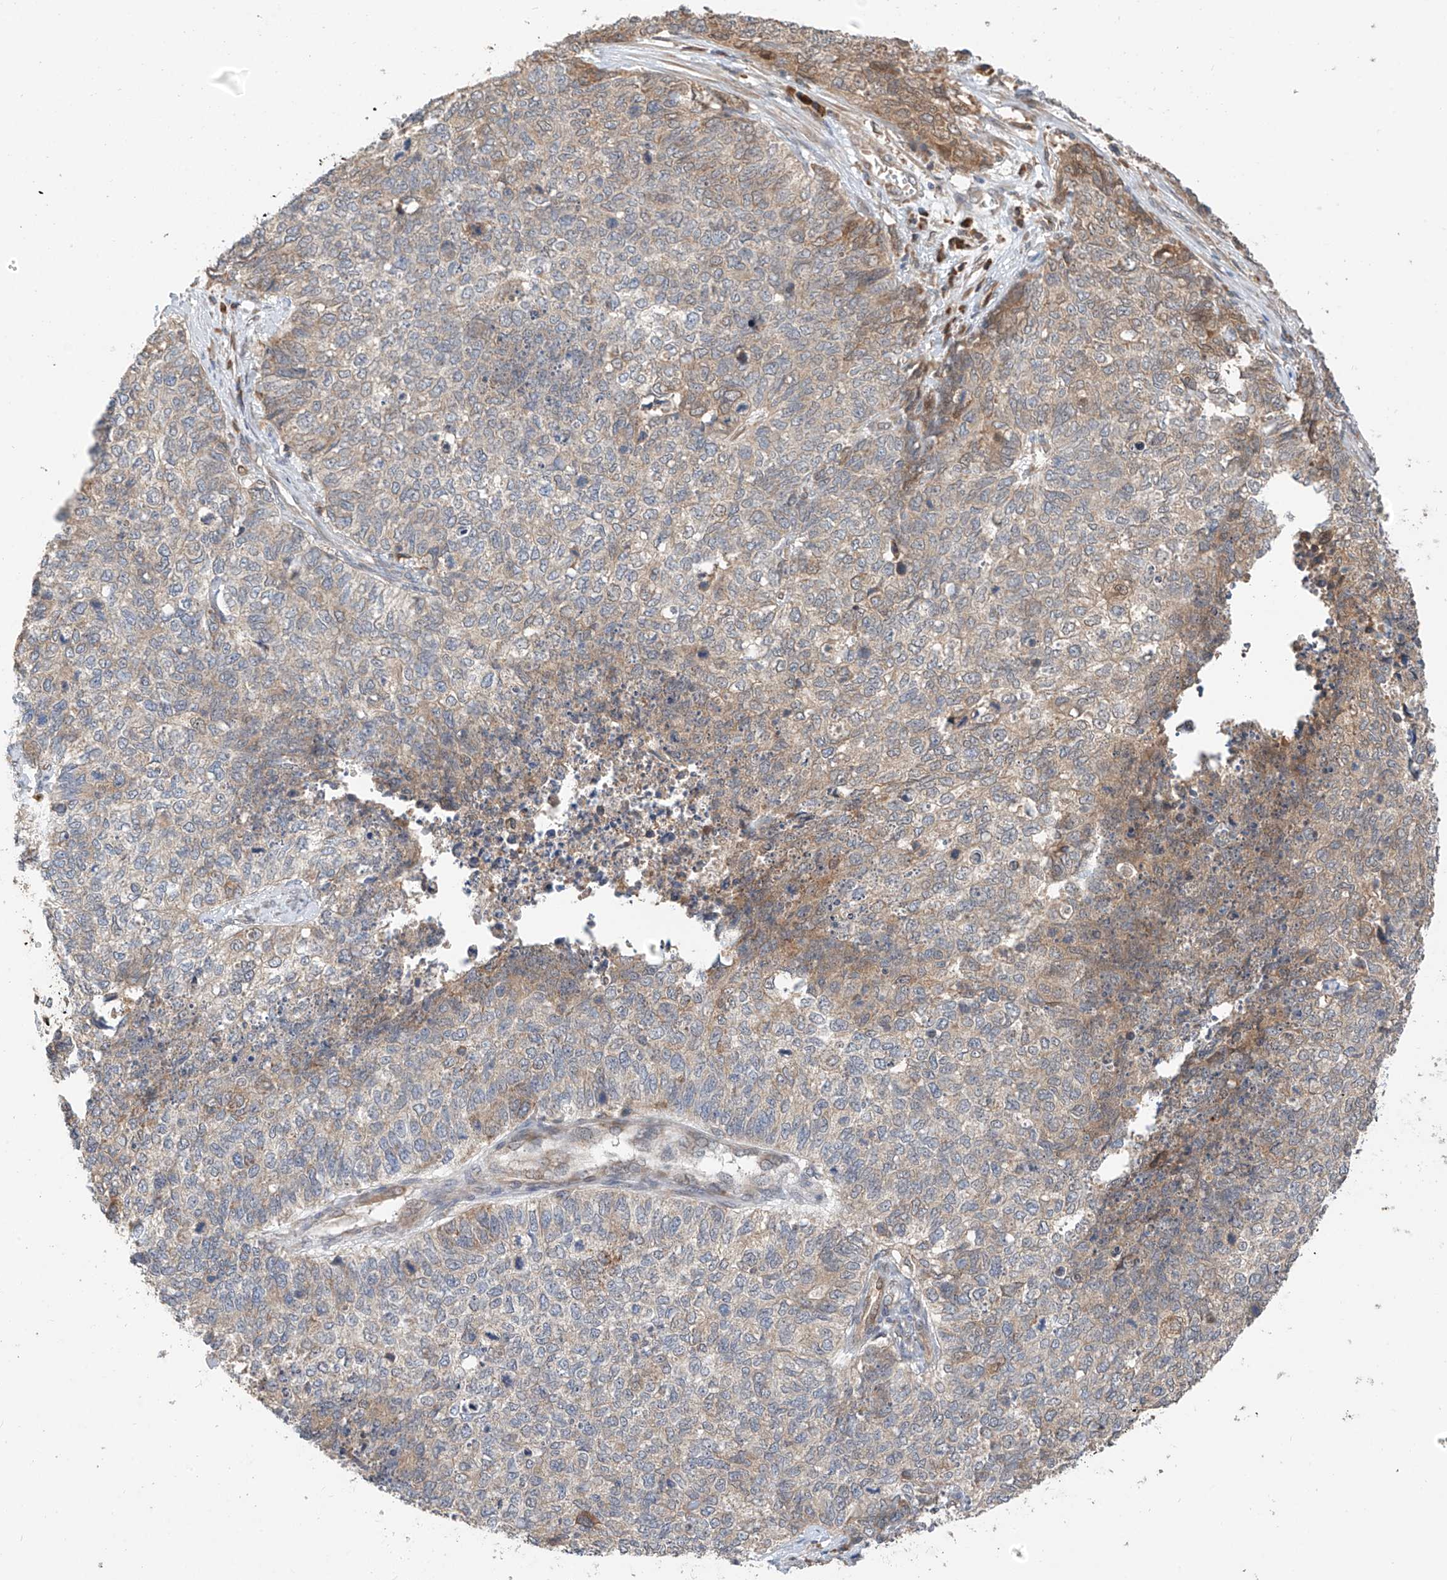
{"staining": {"intensity": "moderate", "quantity": "<25%", "location": "cytoplasmic/membranous"}, "tissue": "cervical cancer", "cell_type": "Tumor cells", "image_type": "cancer", "snomed": [{"axis": "morphology", "description": "Squamous cell carcinoma, NOS"}, {"axis": "topography", "description": "Cervix"}], "caption": "Protein expression by immunohistochemistry exhibits moderate cytoplasmic/membranous expression in approximately <25% of tumor cells in cervical squamous cell carcinoma.", "gene": "PPA2", "patient": {"sex": "female", "age": 63}}